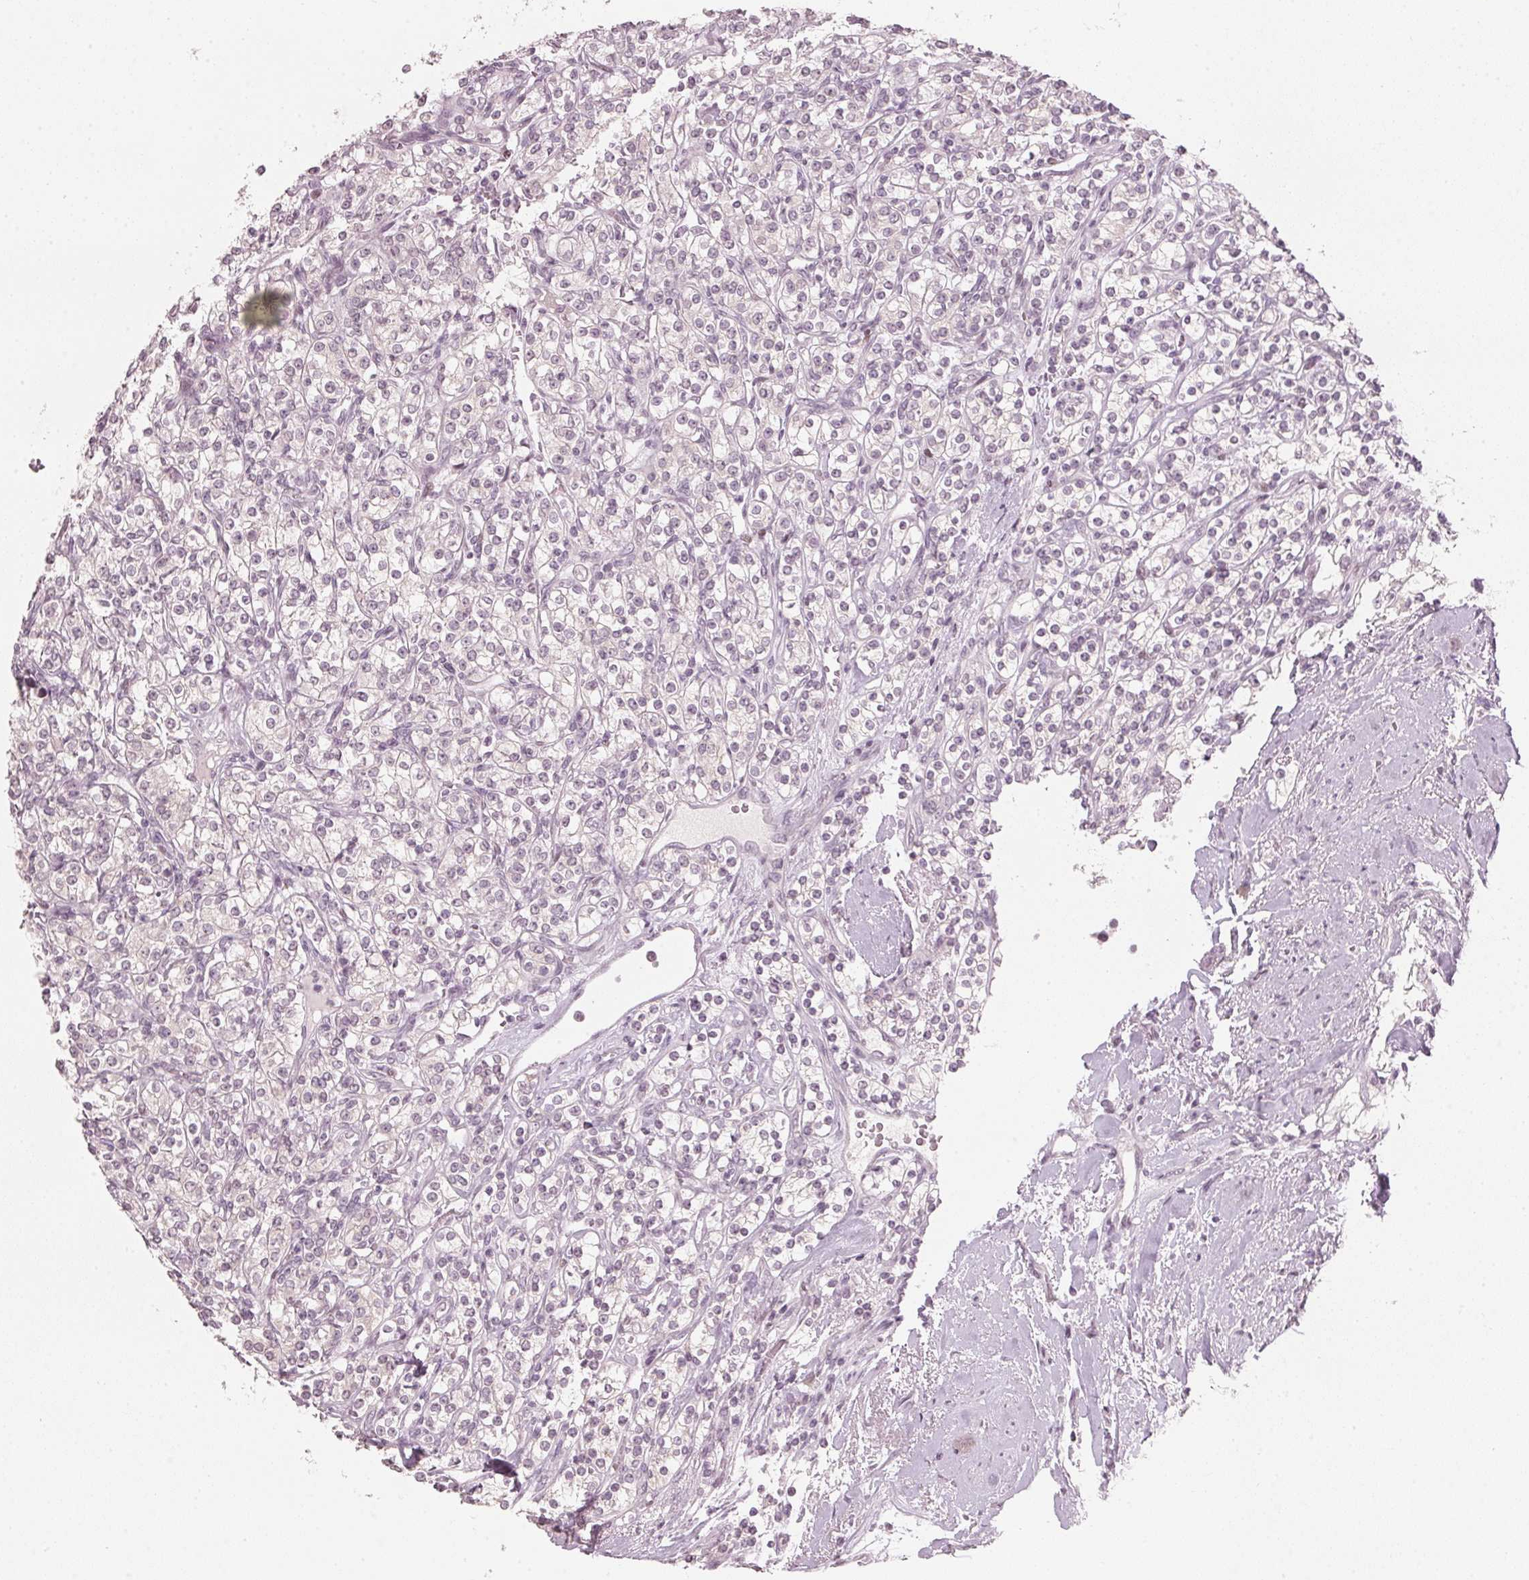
{"staining": {"intensity": "negative", "quantity": "none", "location": "none"}, "tissue": "renal cancer", "cell_type": "Tumor cells", "image_type": "cancer", "snomed": [{"axis": "morphology", "description": "Adenocarcinoma, NOS"}, {"axis": "topography", "description": "Kidney"}], "caption": "Photomicrograph shows no significant protein expression in tumor cells of renal cancer. (Brightfield microscopy of DAB immunohistochemistry at high magnification).", "gene": "SFRP4", "patient": {"sex": "male", "age": 77}}